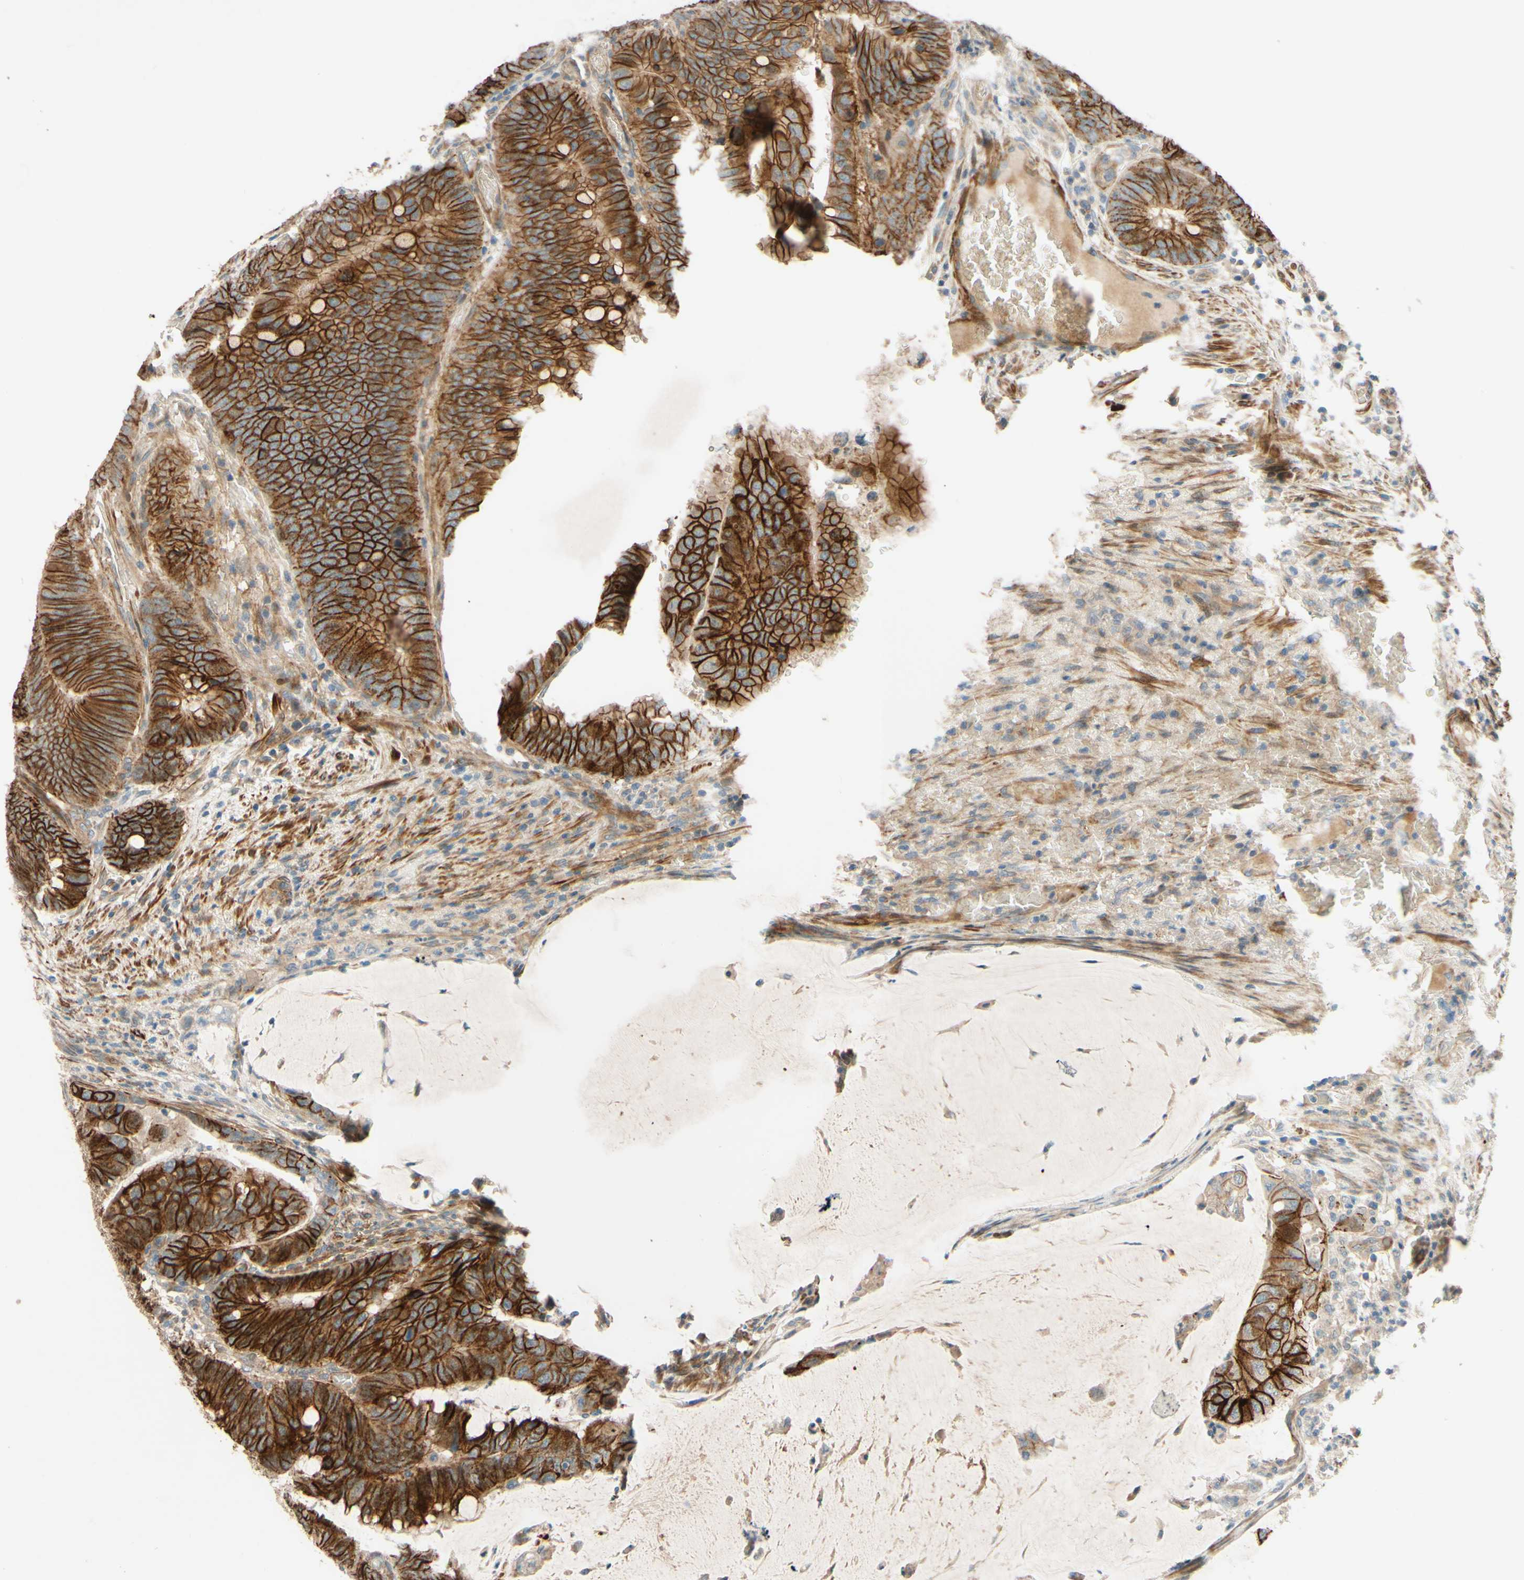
{"staining": {"intensity": "strong", "quantity": ">75%", "location": "cytoplasmic/membranous"}, "tissue": "colorectal cancer", "cell_type": "Tumor cells", "image_type": "cancer", "snomed": [{"axis": "morphology", "description": "Normal tissue, NOS"}, {"axis": "morphology", "description": "Adenocarcinoma, NOS"}, {"axis": "topography", "description": "Rectum"}, {"axis": "topography", "description": "Peripheral nerve tissue"}], "caption": "Immunohistochemistry image of colorectal adenocarcinoma stained for a protein (brown), which reveals high levels of strong cytoplasmic/membranous expression in about >75% of tumor cells.", "gene": "ADAM17", "patient": {"sex": "male", "age": 92}}